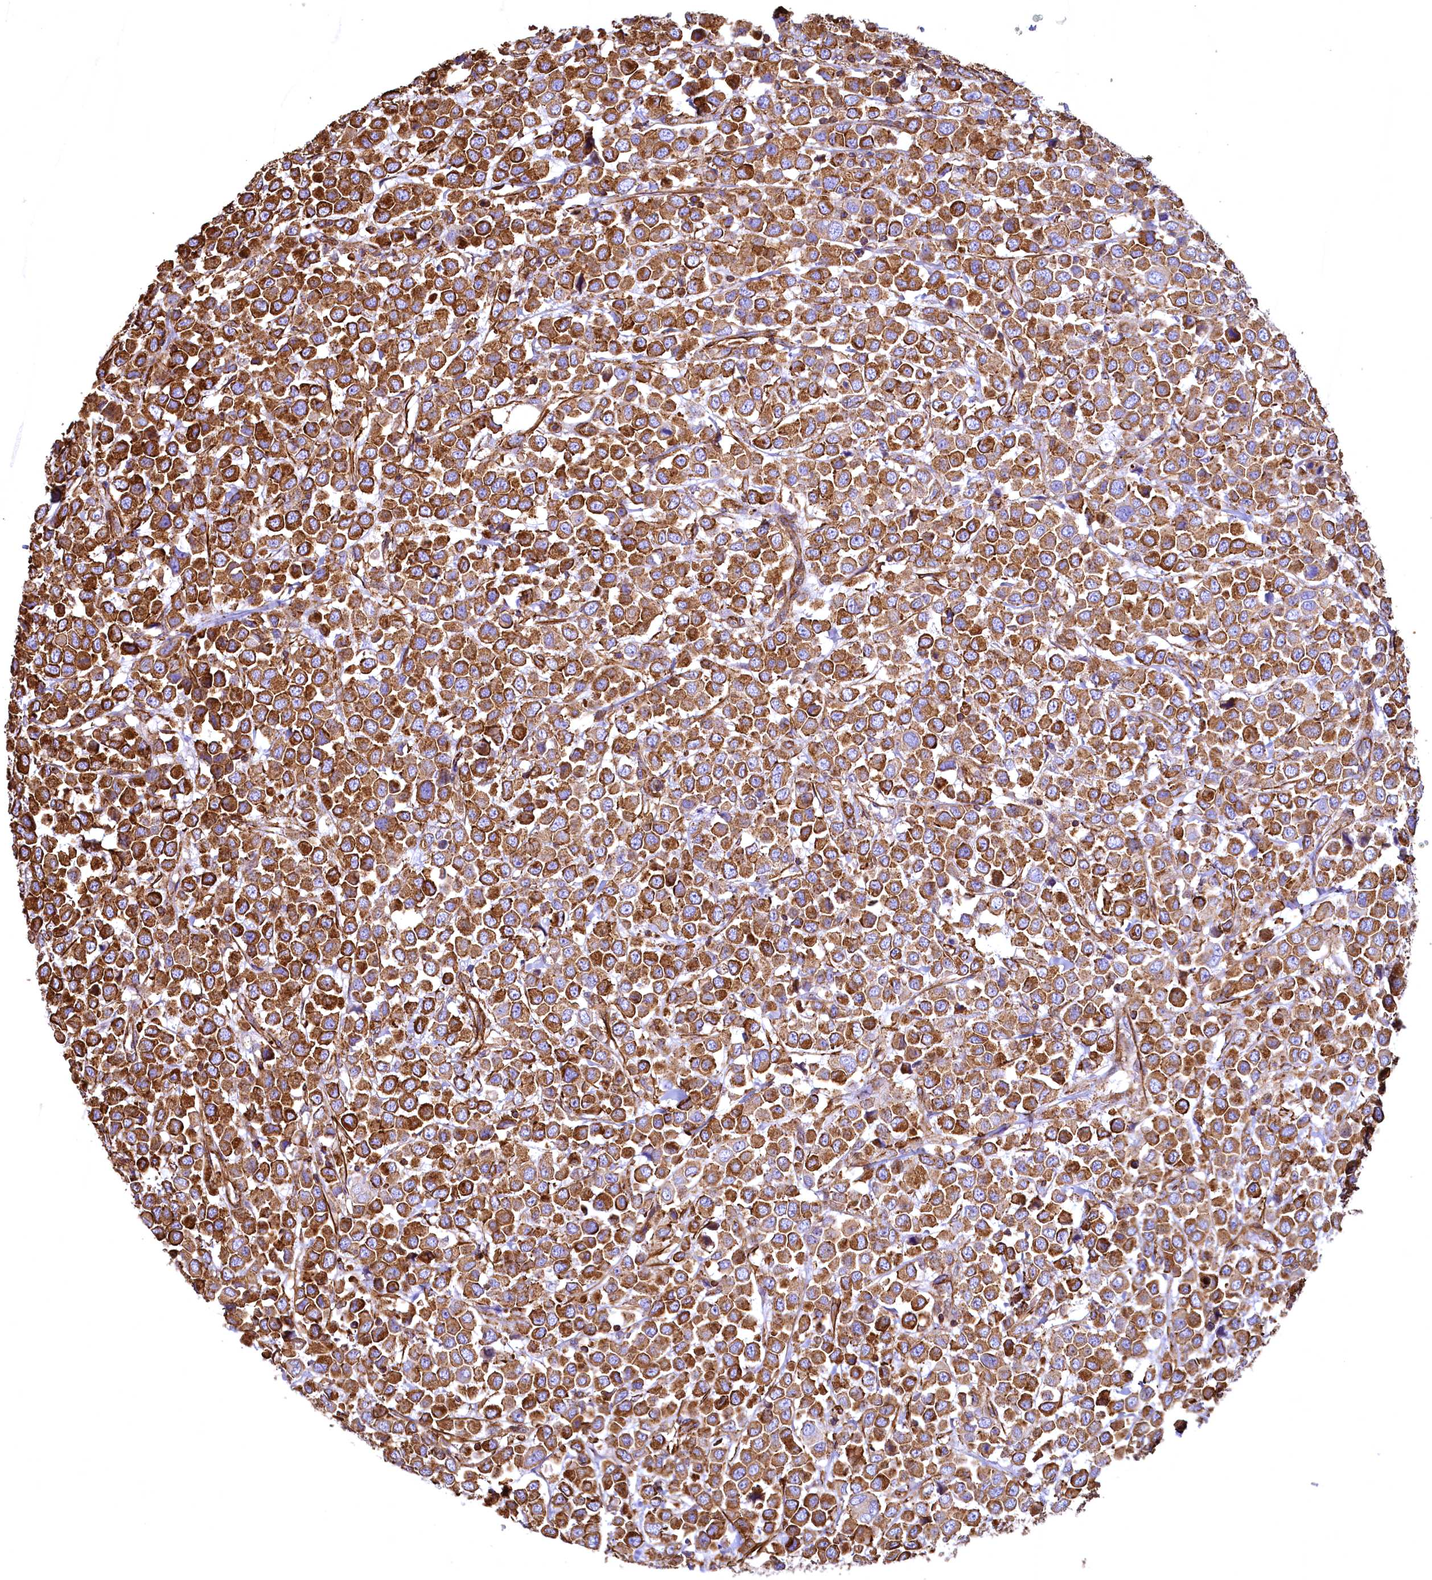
{"staining": {"intensity": "strong", "quantity": ">75%", "location": "cytoplasmic/membranous"}, "tissue": "breast cancer", "cell_type": "Tumor cells", "image_type": "cancer", "snomed": [{"axis": "morphology", "description": "Duct carcinoma"}, {"axis": "topography", "description": "Breast"}], "caption": "Protein expression analysis of breast cancer (invasive ductal carcinoma) exhibits strong cytoplasmic/membranous expression in about >75% of tumor cells. (DAB (3,3'-diaminobenzidine) = brown stain, brightfield microscopy at high magnification).", "gene": "THBS1", "patient": {"sex": "female", "age": 61}}